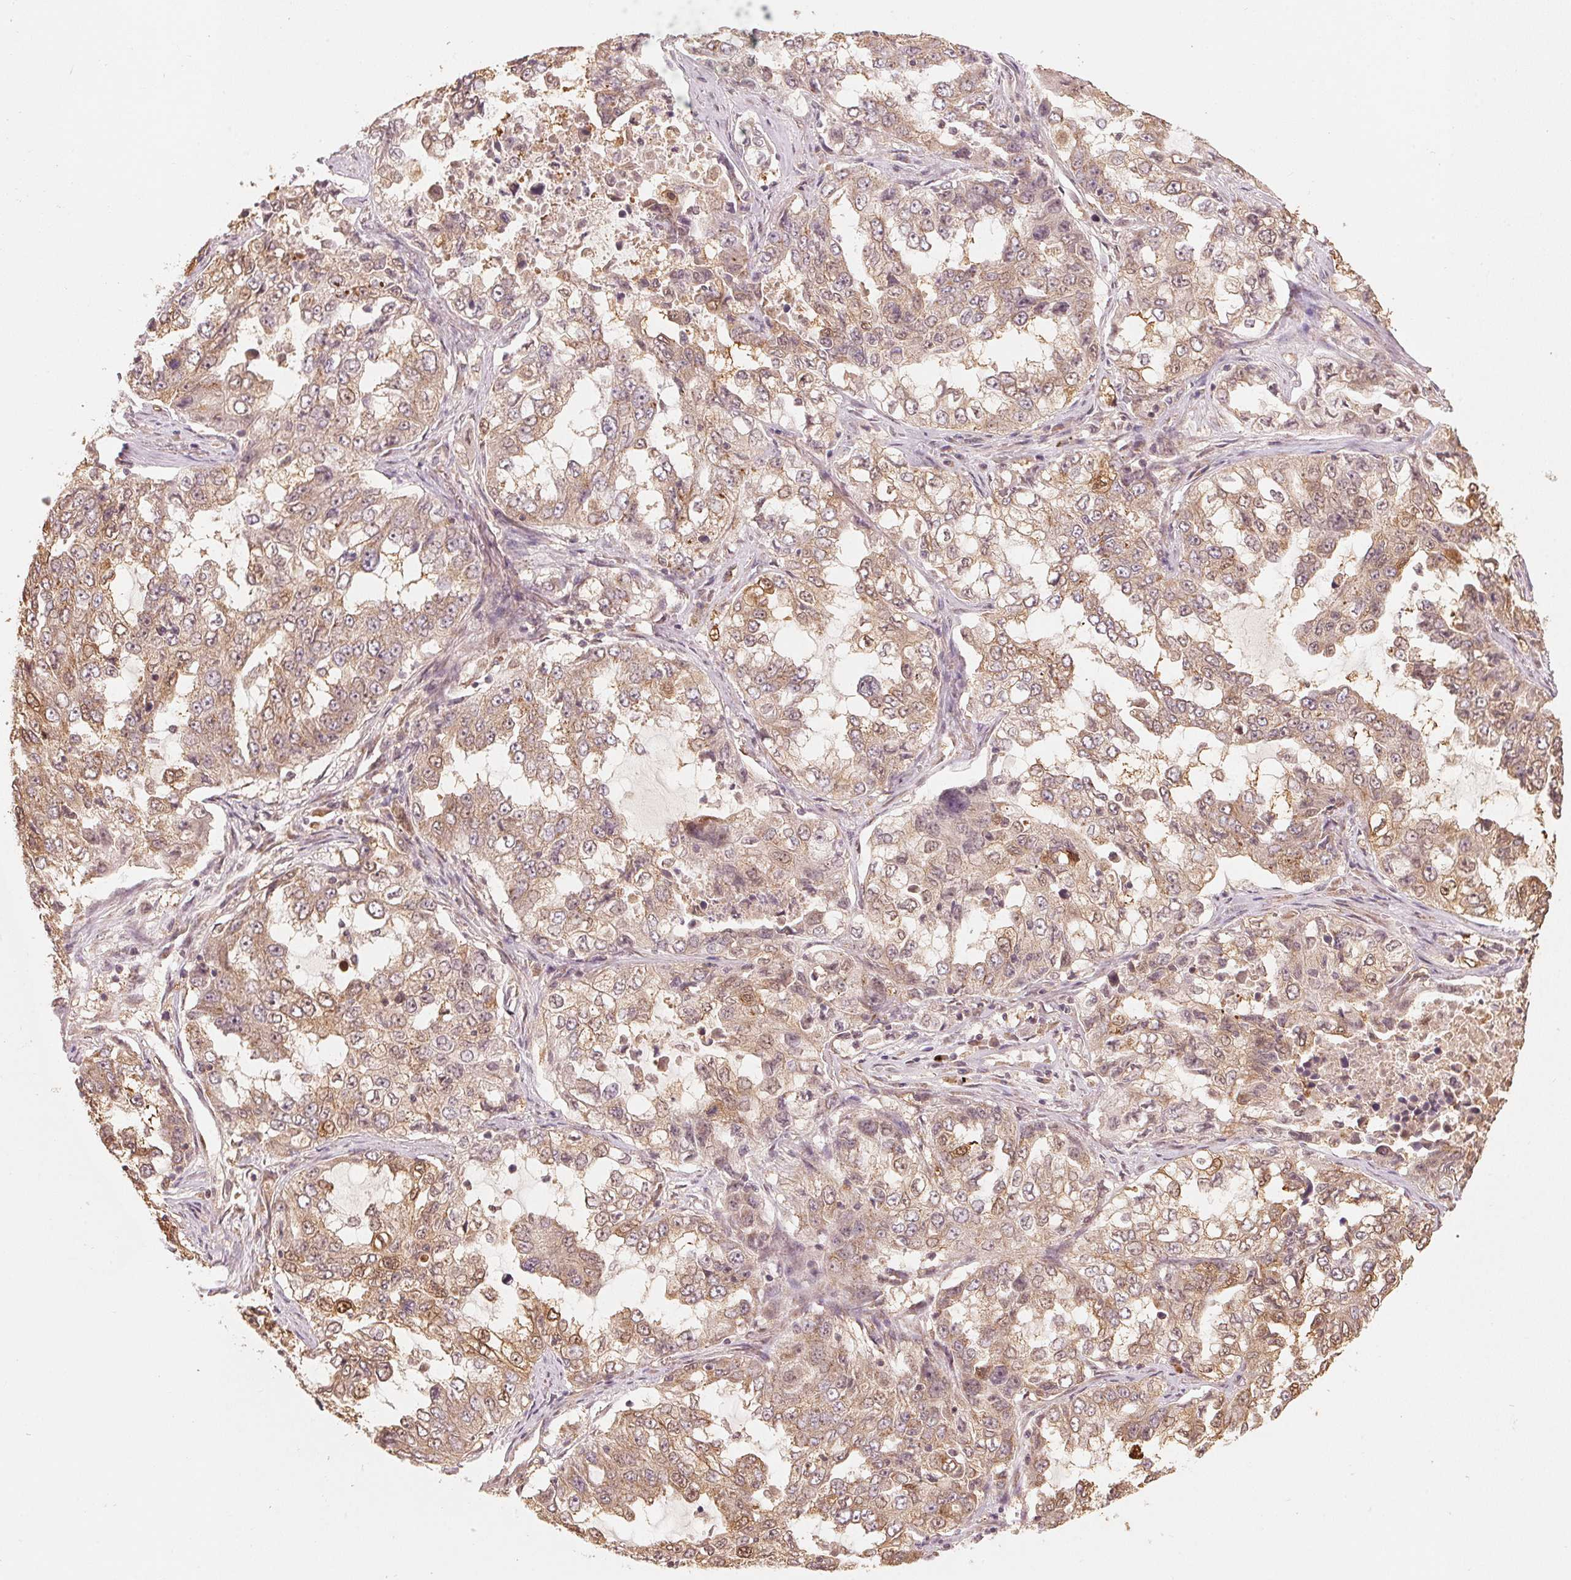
{"staining": {"intensity": "moderate", "quantity": ">75%", "location": "cytoplasmic/membranous"}, "tissue": "lung cancer", "cell_type": "Tumor cells", "image_type": "cancer", "snomed": [{"axis": "morphology", "description": "Adenocarcinoma, NOS"}, {"axis": "topography", "description": "Lung"}], "caption": "Adenocarcinoma (lung) stained with DAB IHC displays medium levels of moderate cytoplasmic/membranous expression in about >75% of tumor cells.", "gene": "C2orf73", "patient": {"sex": "female", "age": 61}}